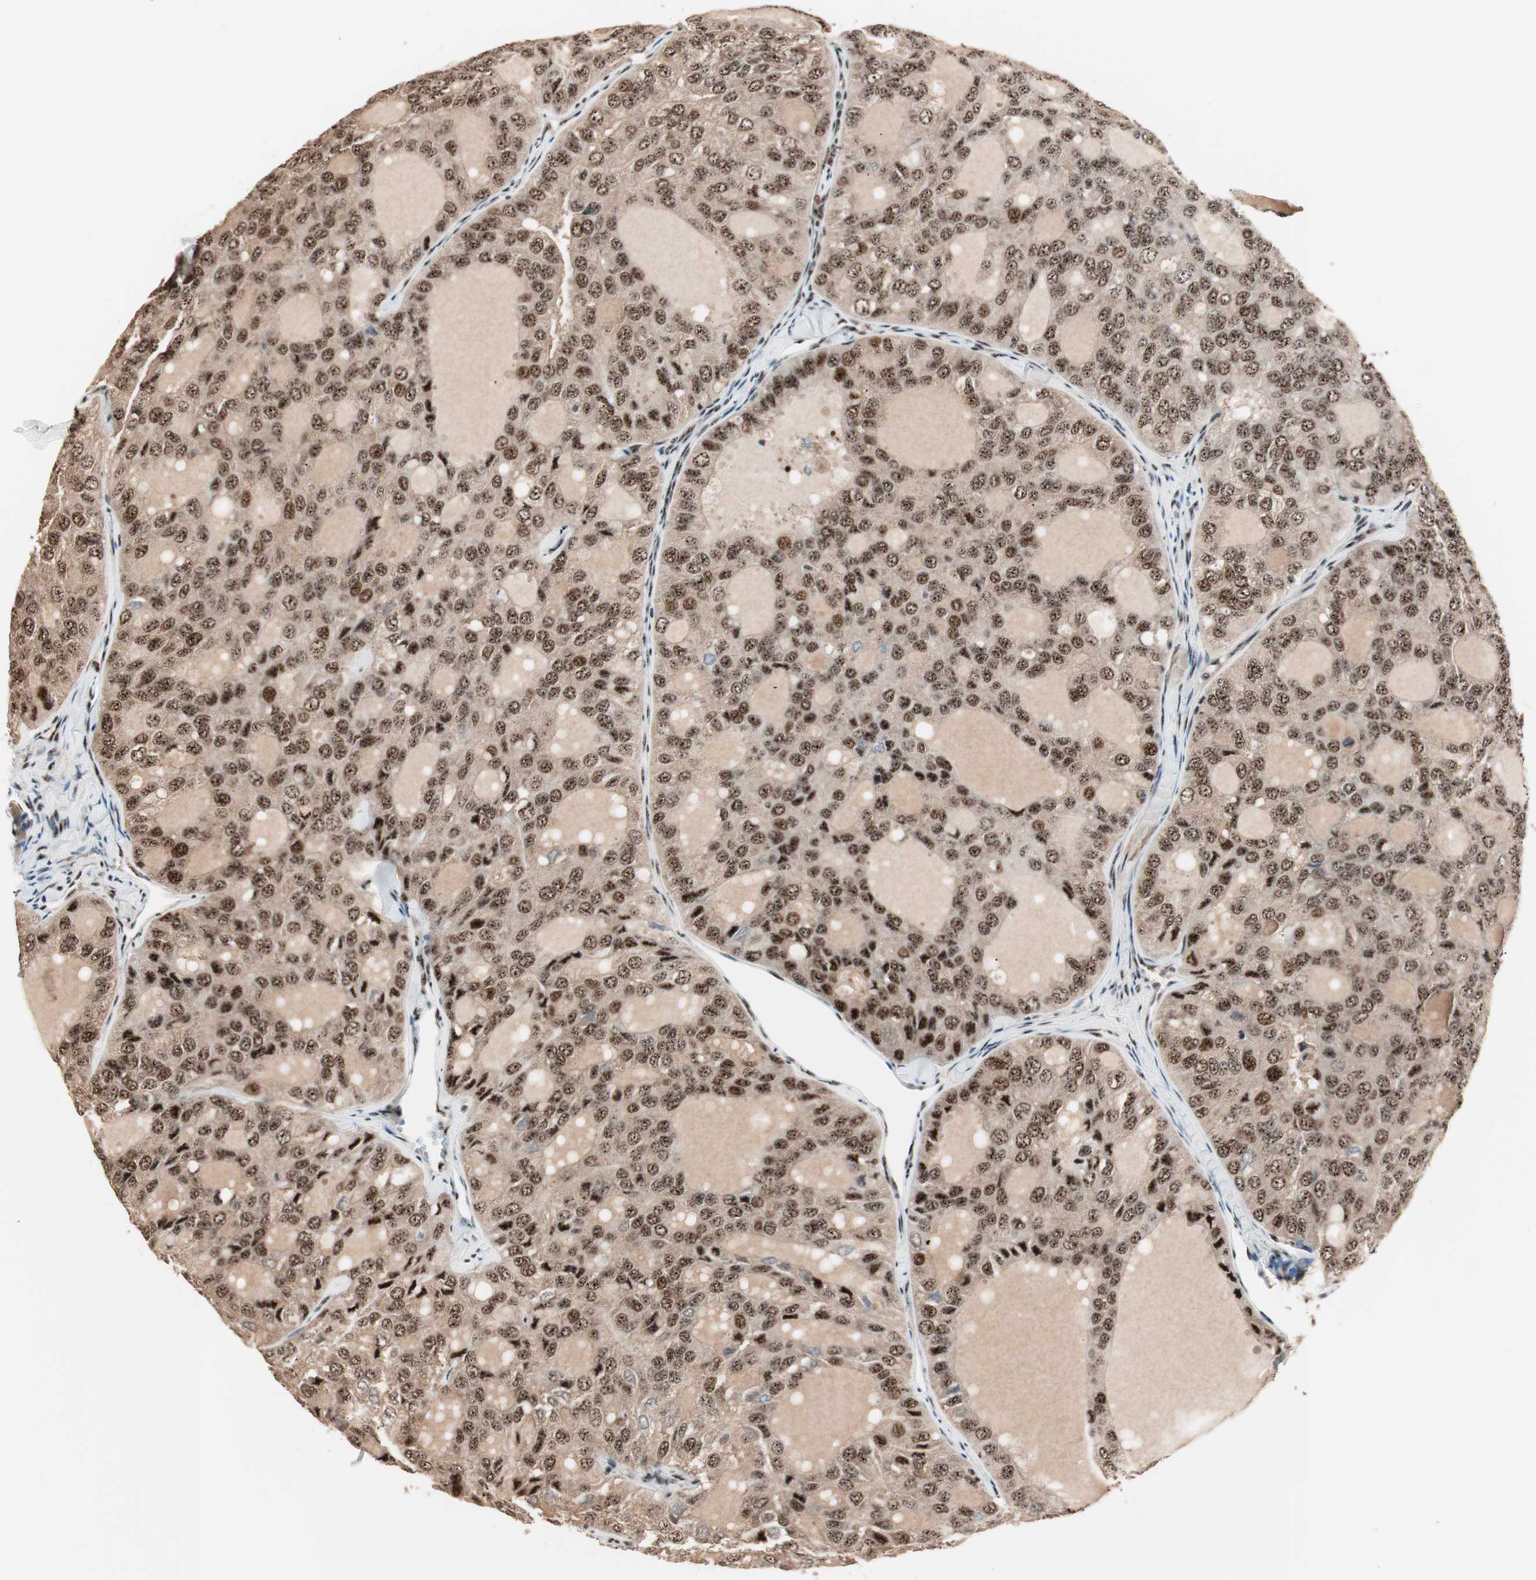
{"staining": {"intensity": "strong", "quantity": ">75%", "location": "cytoplasmic/membranous,nuclear"}, "tissue": "thyroid cancer", "cell_type": "Tumor cells", "image_type": "cancer", "snomed": [{"axis": "morphology", "description": "Follicular adenoma carcinoma, NOS"}, {"axis": "topography", "description": "Thyroid gland"}], "caption": "A brown stain shows strong cytoplasmic/membranous and nuclear positivity of a protein in thyroid cancer (follicular adenoma carcinoma) tumor cells.", "gene": "NR5A2", "patient": {"sex": "male", "age": 75}}